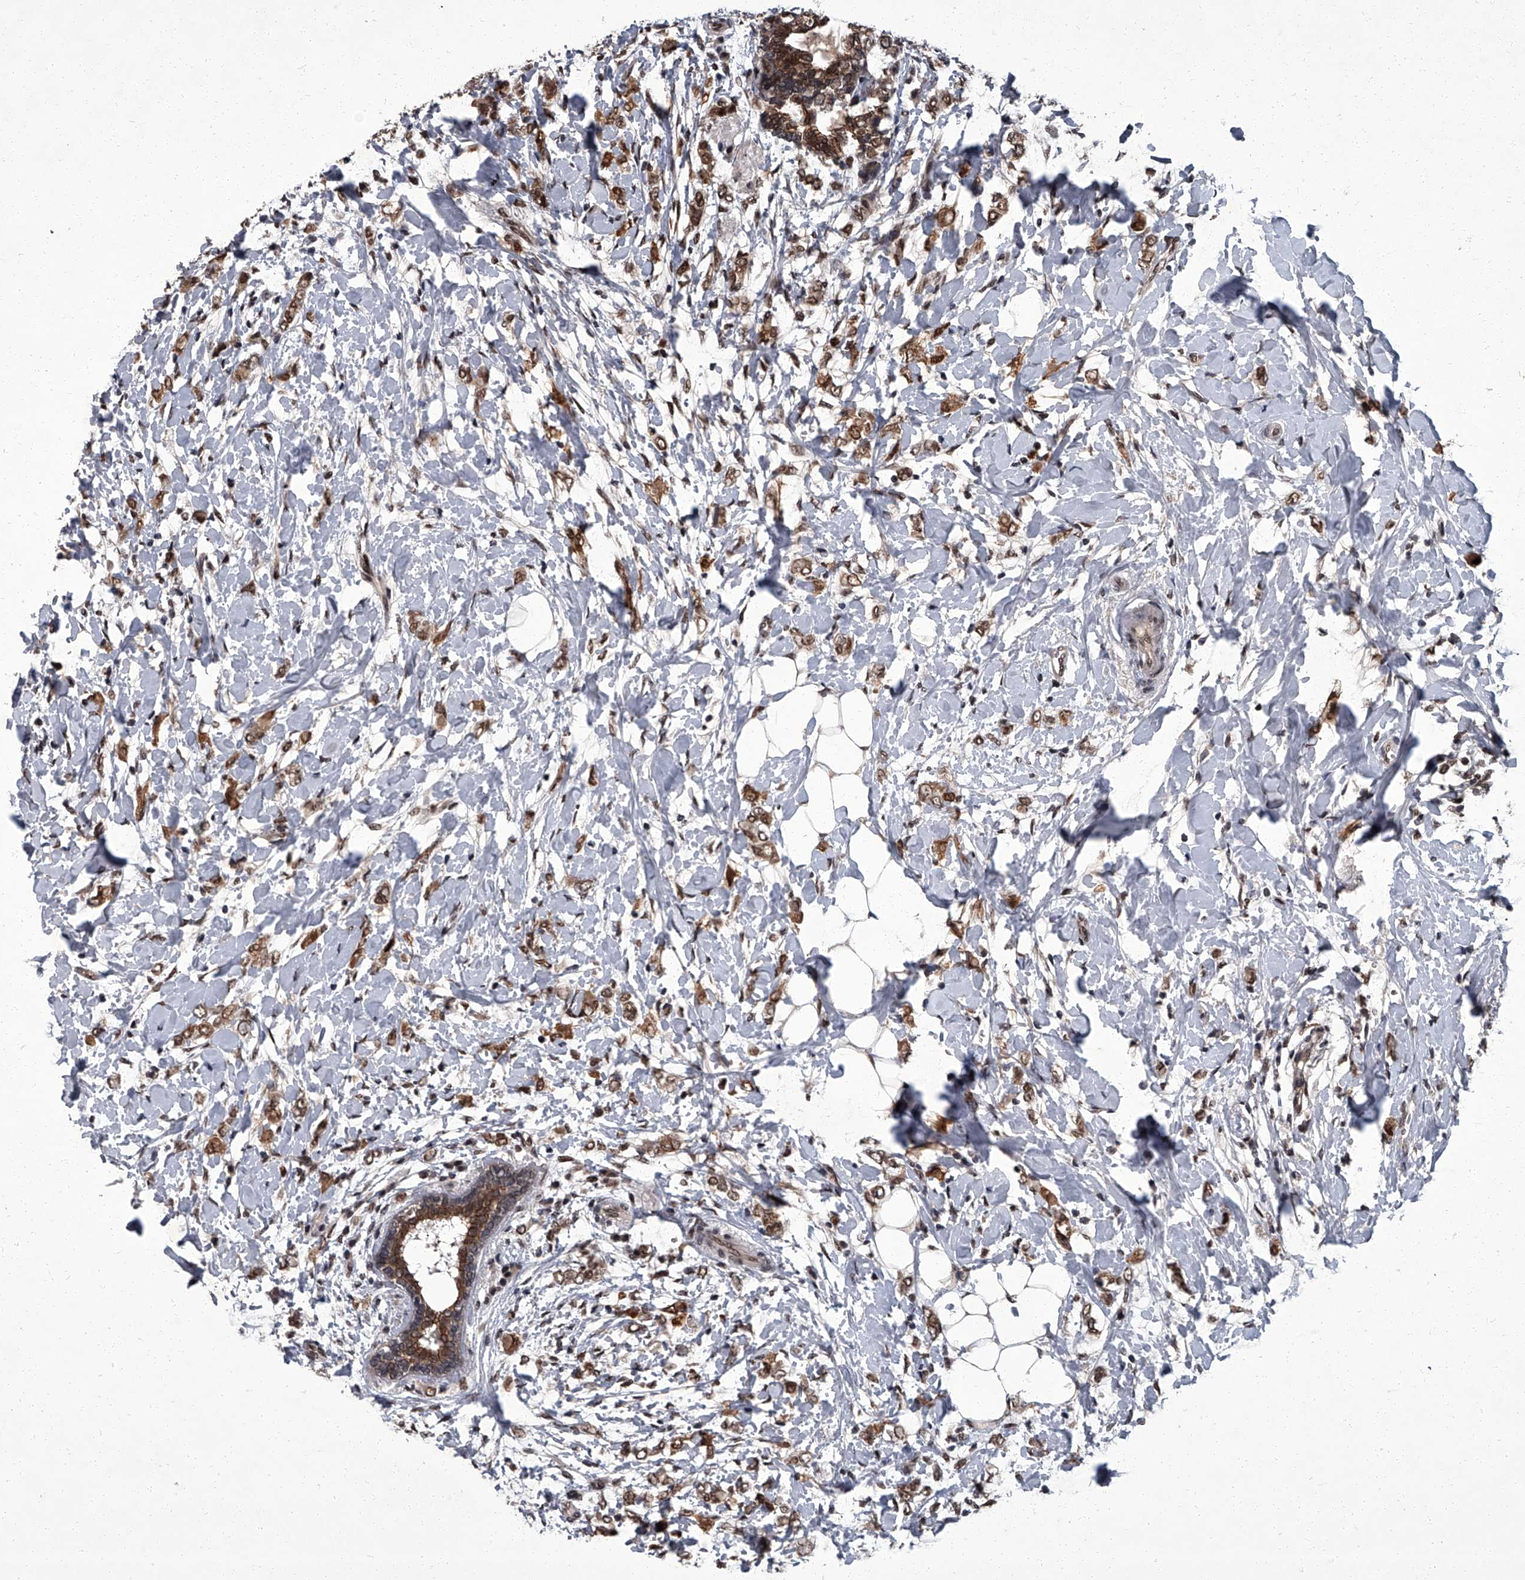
{"staining": {"intensity": "moderate", "quantity": ">75%", "location": "cytoplasmic/membranous,nuclear"}, "tissue": "breast cancer", "cell_type": "Tumor cells", "image_type": "cancer", "snomed": [{"axis": "morphology", "description": "Normal tissue, NOS"}, {"axis": "morphology", "description": "Lobular carcinoma"}, {"axis": "topography", "description": "Breast"}], "caption": "Immunohistochemical staining of human breast cancer shows medium levels of moderate cytoplasmic/membranous and nuclear expression in about >75% of tumor cells.", "gene": "ZNF518B", "patient": {"sex": "female", "age": 47}}